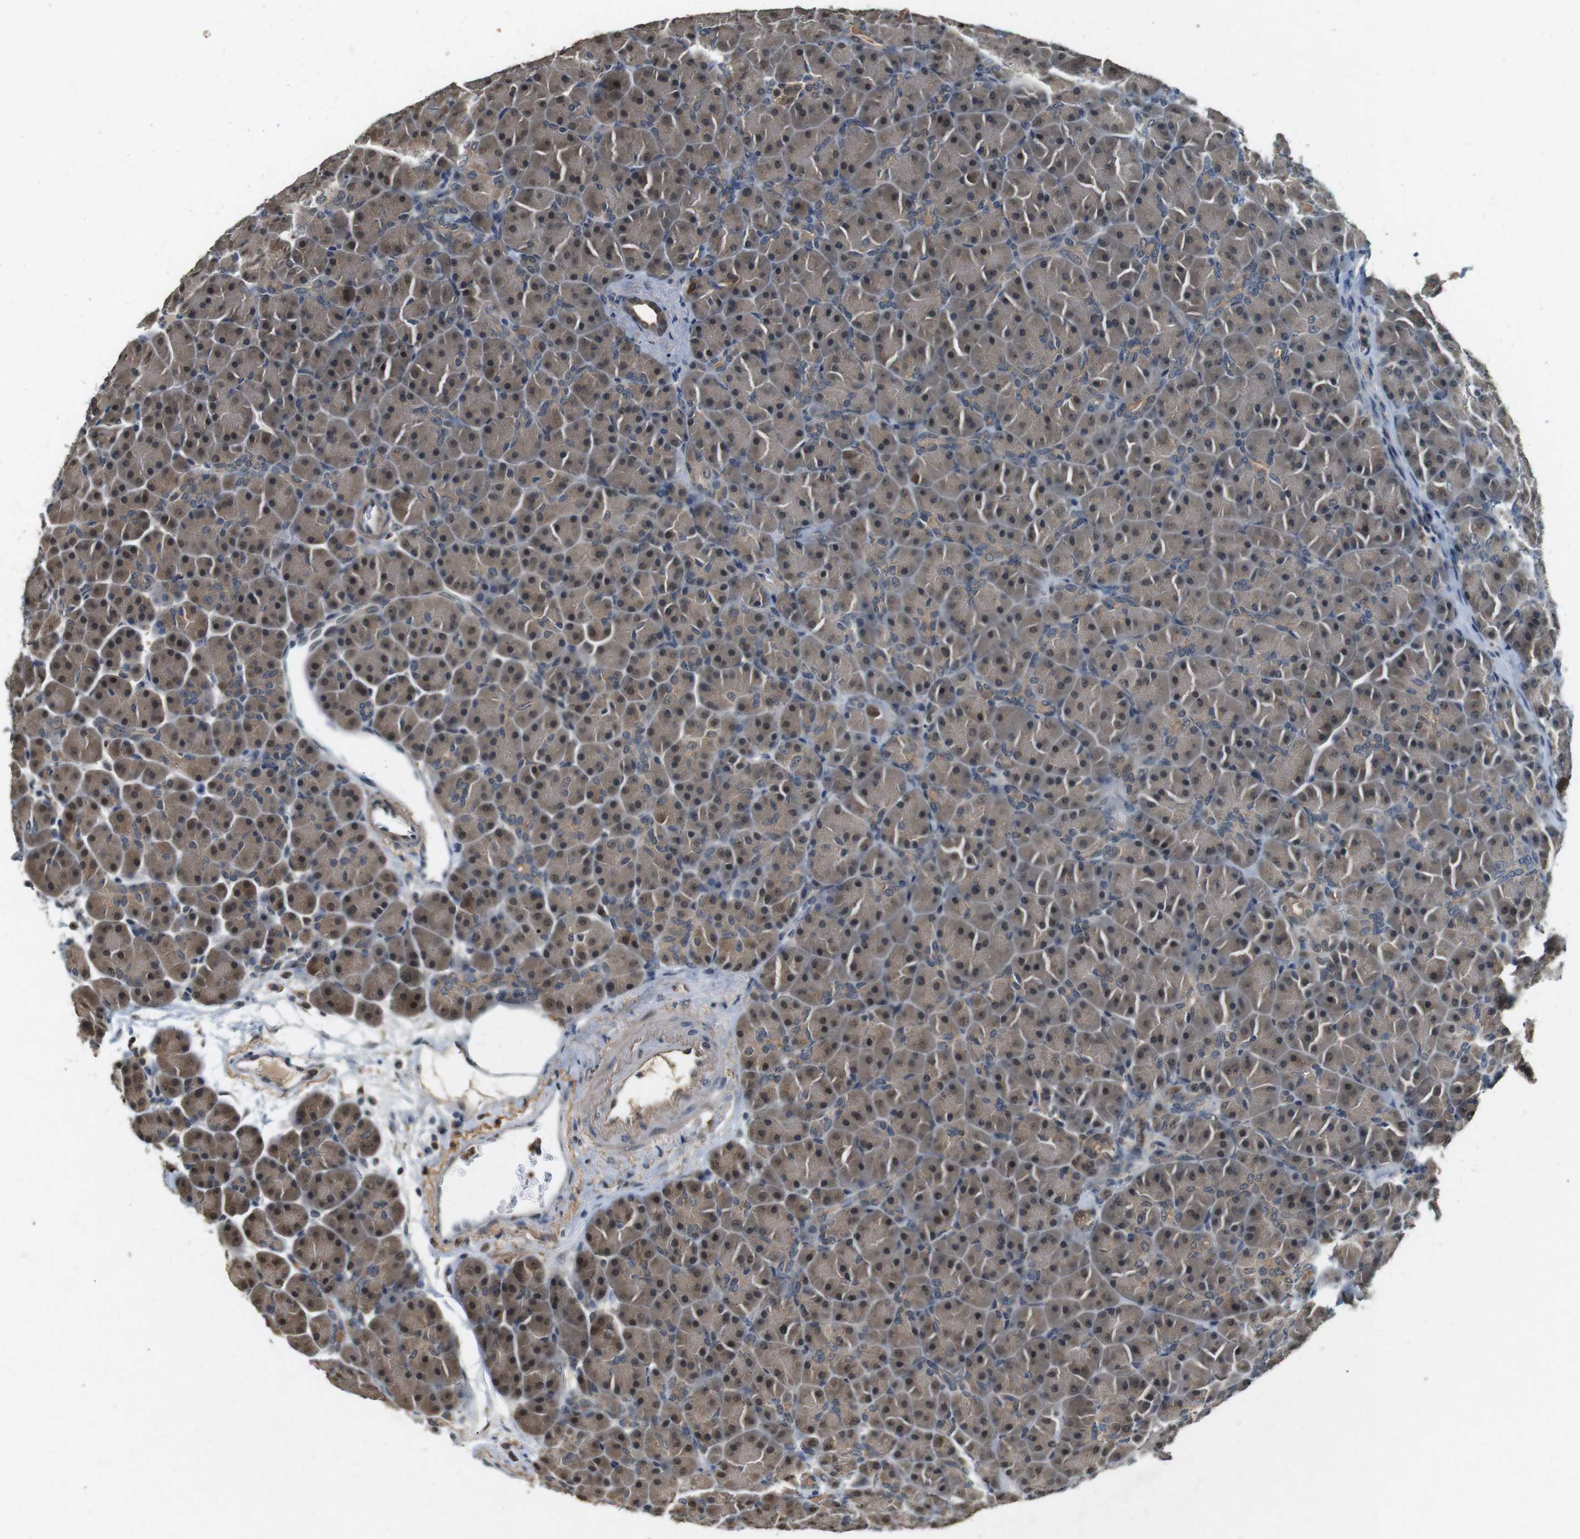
{"staining": {"intensity": "weak", "quantity": ">75%", "location": "cytoplasmic/membranous,nuclear"}, "tissue": "pancreas", "cell_type": "Exocrine glandular cells", "image_type": "normal", "snomed": [{"axis": "morphology", "description": "Normal tissue, NOS"}, {"axis": "topography", "description": "Pancreas"}], "caption": "Brown immunohistochemical staining in unremarkable pancreas displays weak cytoplasmic/membranous,nuclear positivity in about >75% of exocrine glandular cells.", "gene": "CDK14", "patient": {"sex": "male", "age": 66}}